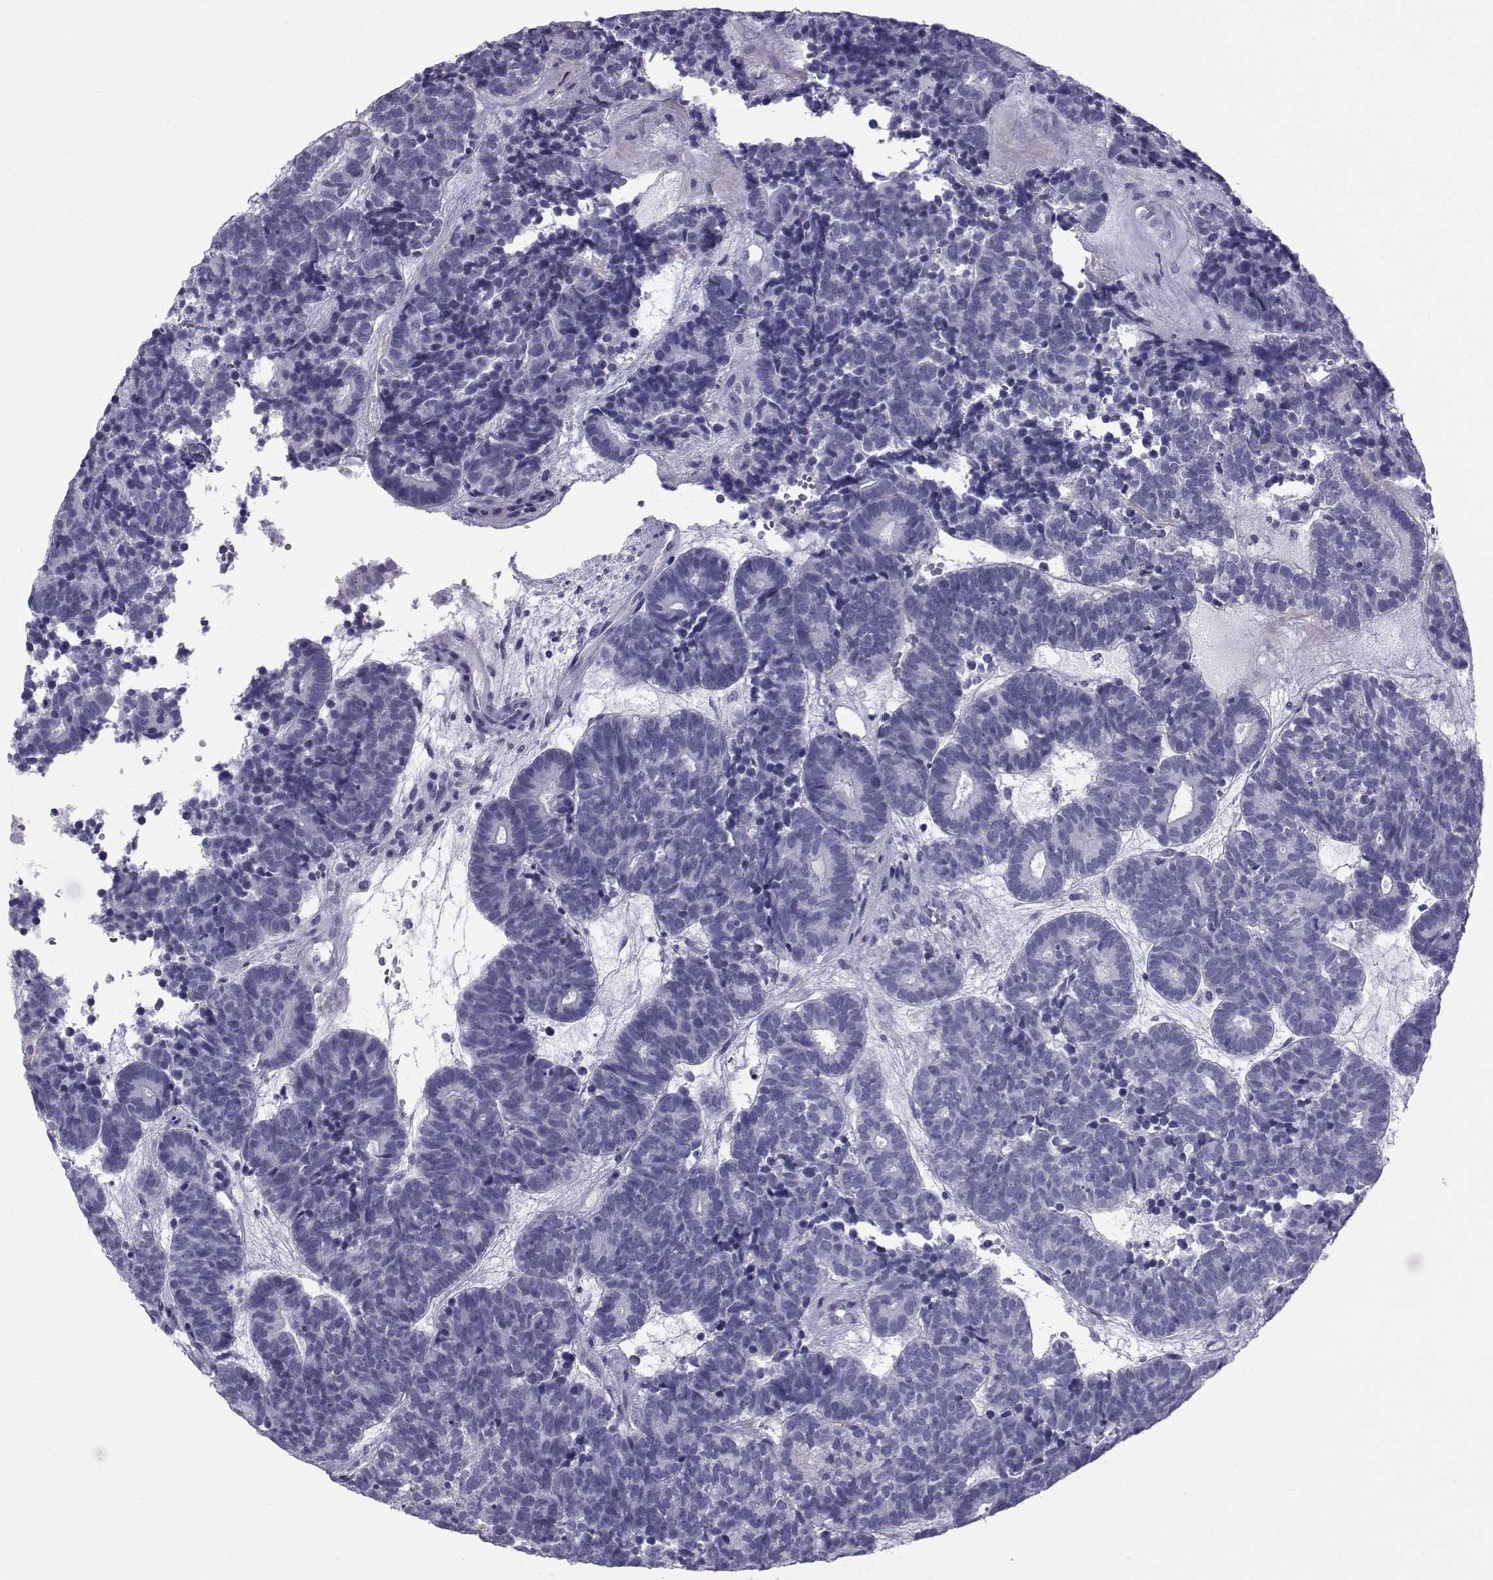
{"staining": {"intensity": "negative", "quantity": "none", "location": "none"}, "tissue": "head and neck cancer", "cell_type": "Tumor cells", "image_type": "cancer", "snomed": [{"axis": "morphology", "description": "Adenocarcinoma, NOS"}, {"axis": "topography", "description": "Head-Neck"}], "caption": "A high-resolution micrograph shows immunohistochemistry (IHC) staining of head and neck adenocarcinoma, which displays no significant expression in tumor cells. Brightfield microscopy of IHC stained with DAB (brown) and hematoxylin (blue), captured at high magnification.", "gene": "SPANXD", "patient": {"sex": "female", "age": 81}}